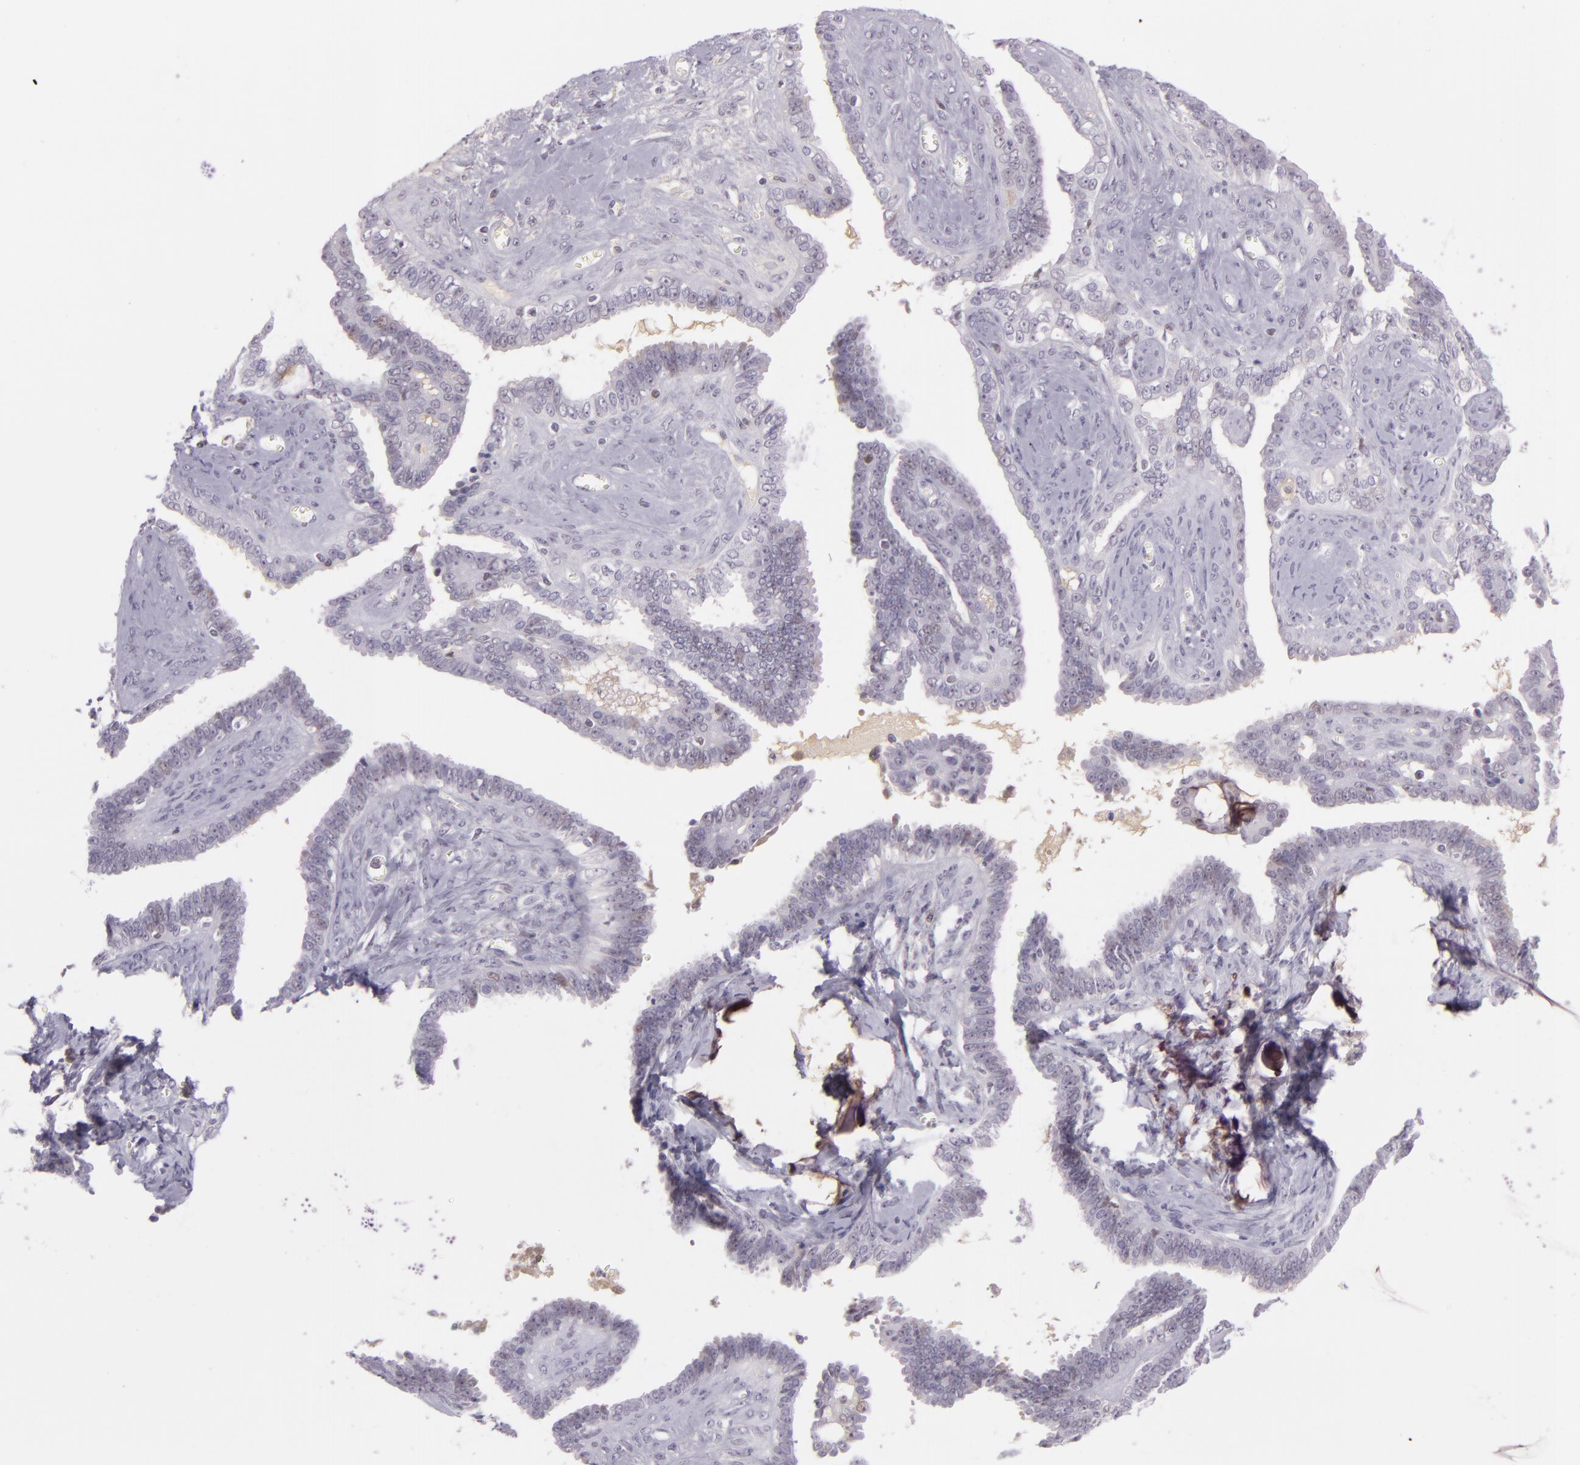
{"staining": {"intensity": "negative", "quantity": "none", "location": "none"}, "tissue": "ovarian cancer", "cell_type": "Tumor cells", "image_type": "cancer", "snomed": [{"axis": "morphology", "description": "Cystadenocarcinoma, serous, NOS"}, {"axis": "topography", "description": "Ovary"}], "caption": "The image shows no significant expression in tumor cells of ovarian cancer.", "gene": "CHEK2", "patient": {"sex": "female", "age": 71}}